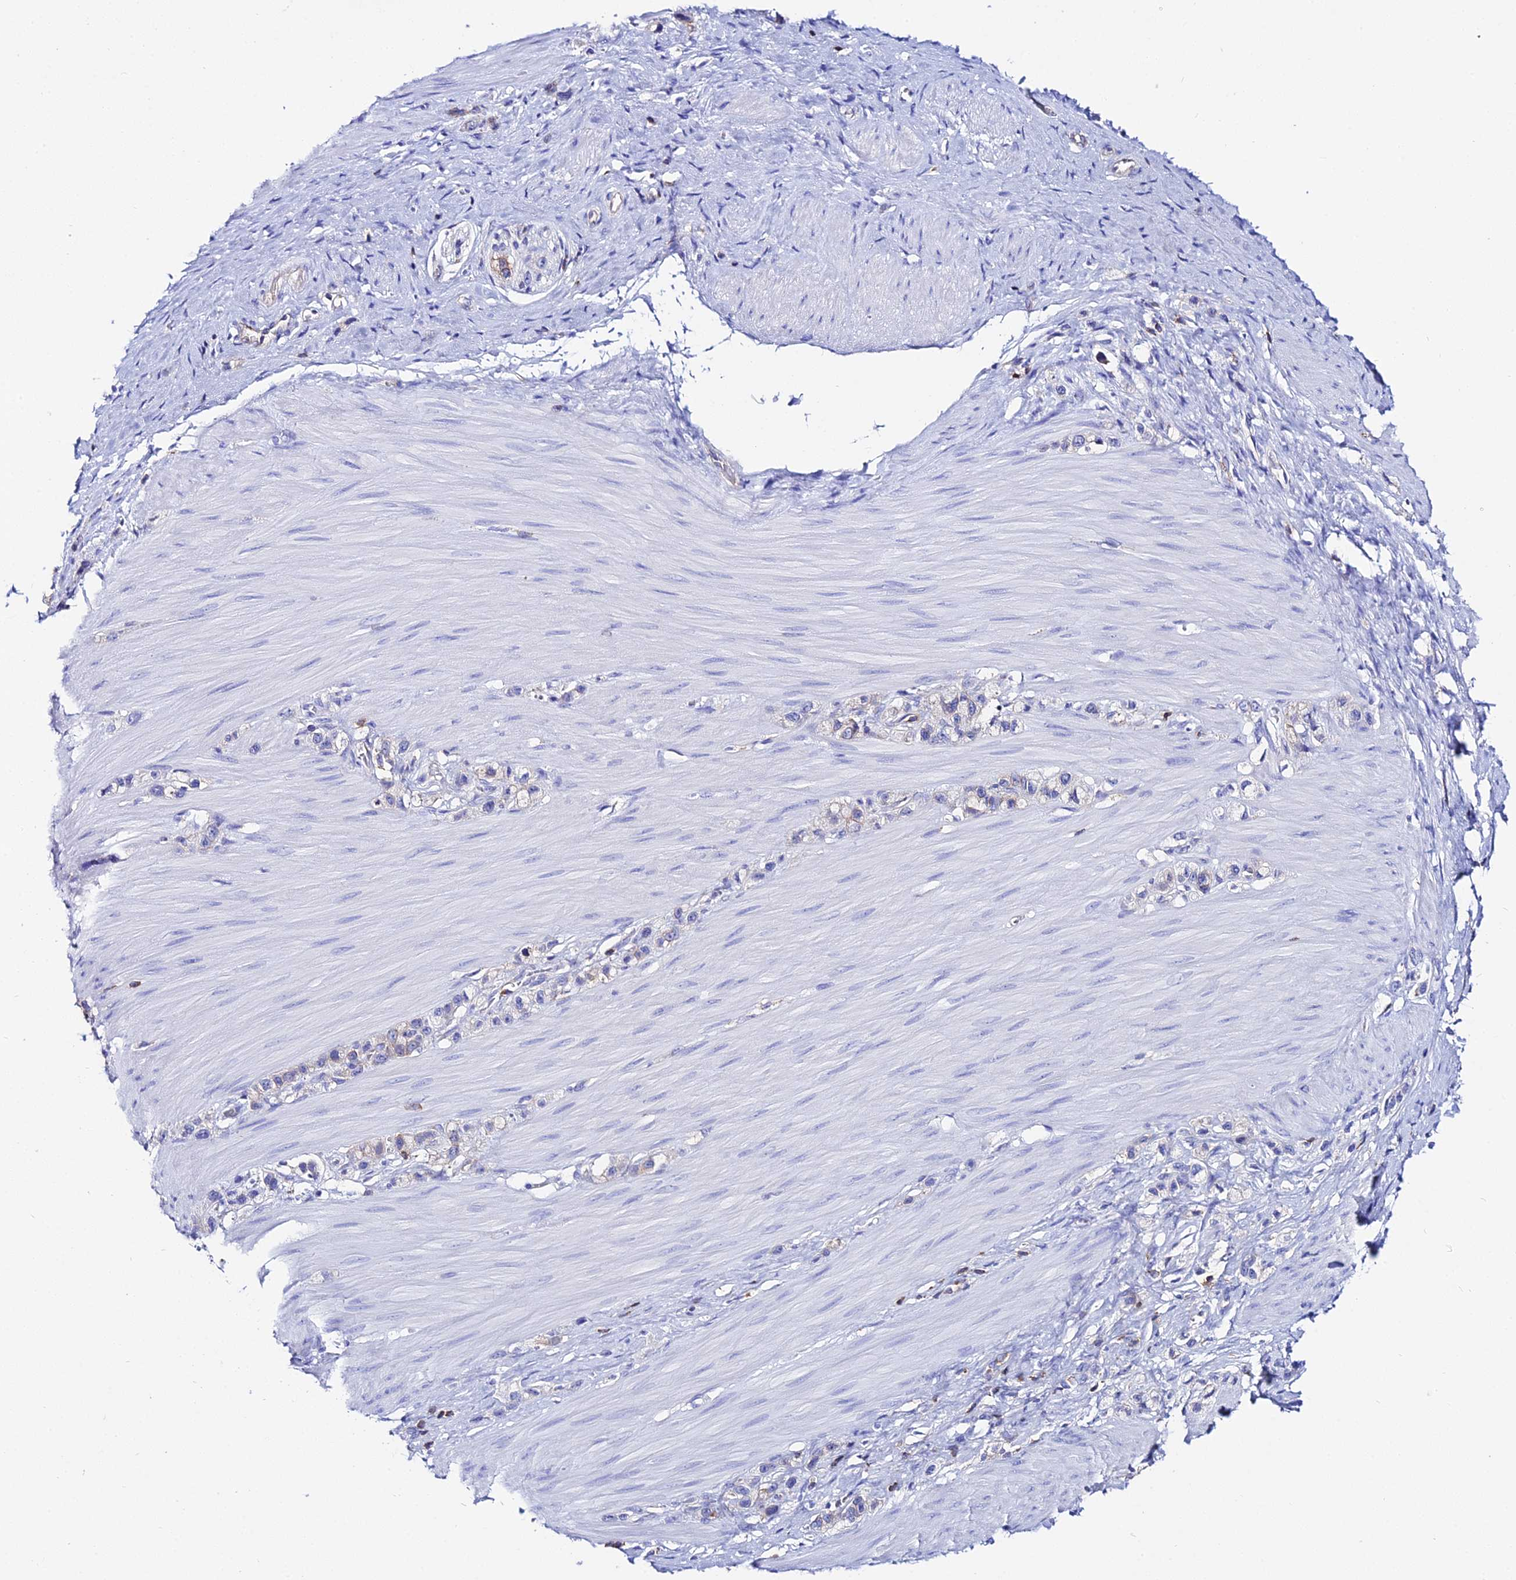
{"staining": {"intensity": "negative", "quantity": "none", "location": "none"}, "tissue": "stomach cancer", "cell_type": "Tumor cells", "image_type": "cancer", "snomed": [{"axis": "morphology", "description": "Adenocarcinoma, NOS"}, {"axis": "topography", "description": "Stomach"}], "caption": "This is a image of immunohistochemistry (IHC) staining of adenocarcinoma (stomach), which shows no expression in tumor cells.", "gene": "S100A16", "patient": {"sex": "female", "age": 65}}